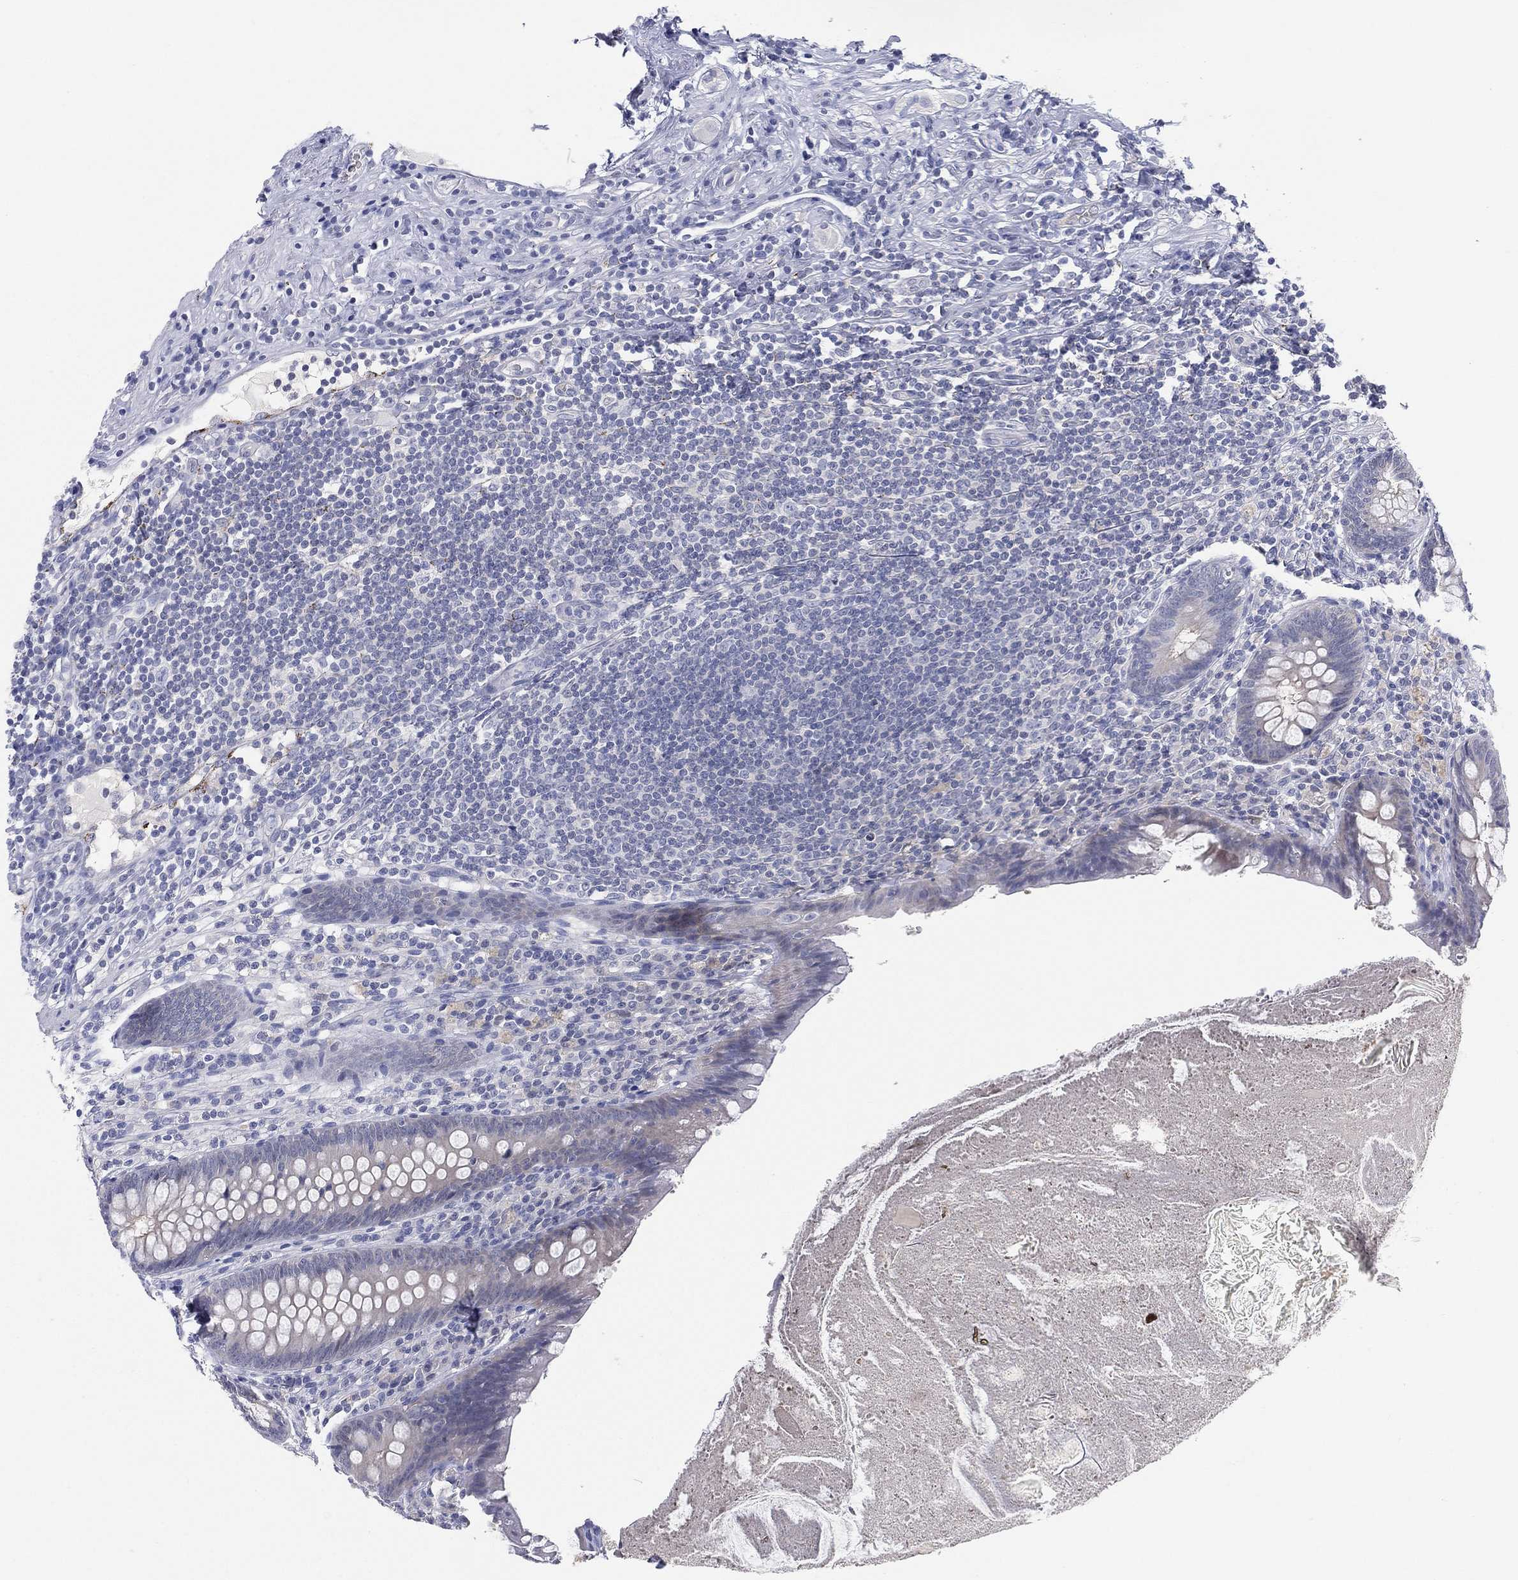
{"staining": {"intensity": "negative", "quantity": "none", "location": "none"}, "tissue": "appendix", "cell_type": "Glandular cells", "image_type": "normal", "snomed": [{"axis": "morphology", "description": "Normal tissue, NOS"}, {"axis": "topography", "description": "Appendix"}], "caption": "Immunohistochemistry histopathology image of benign appendix stained for a protein (brown), which displays no positivity in glandular cells. Brightfield microscopy of immunohistochemistry stained with DAB (3,3'-diaminobenzidine) (brown) and hematoxylin (blue), captured at high magnification.", "gene": "C5orf46", "patient": {"sex": "male", "age": 47}}